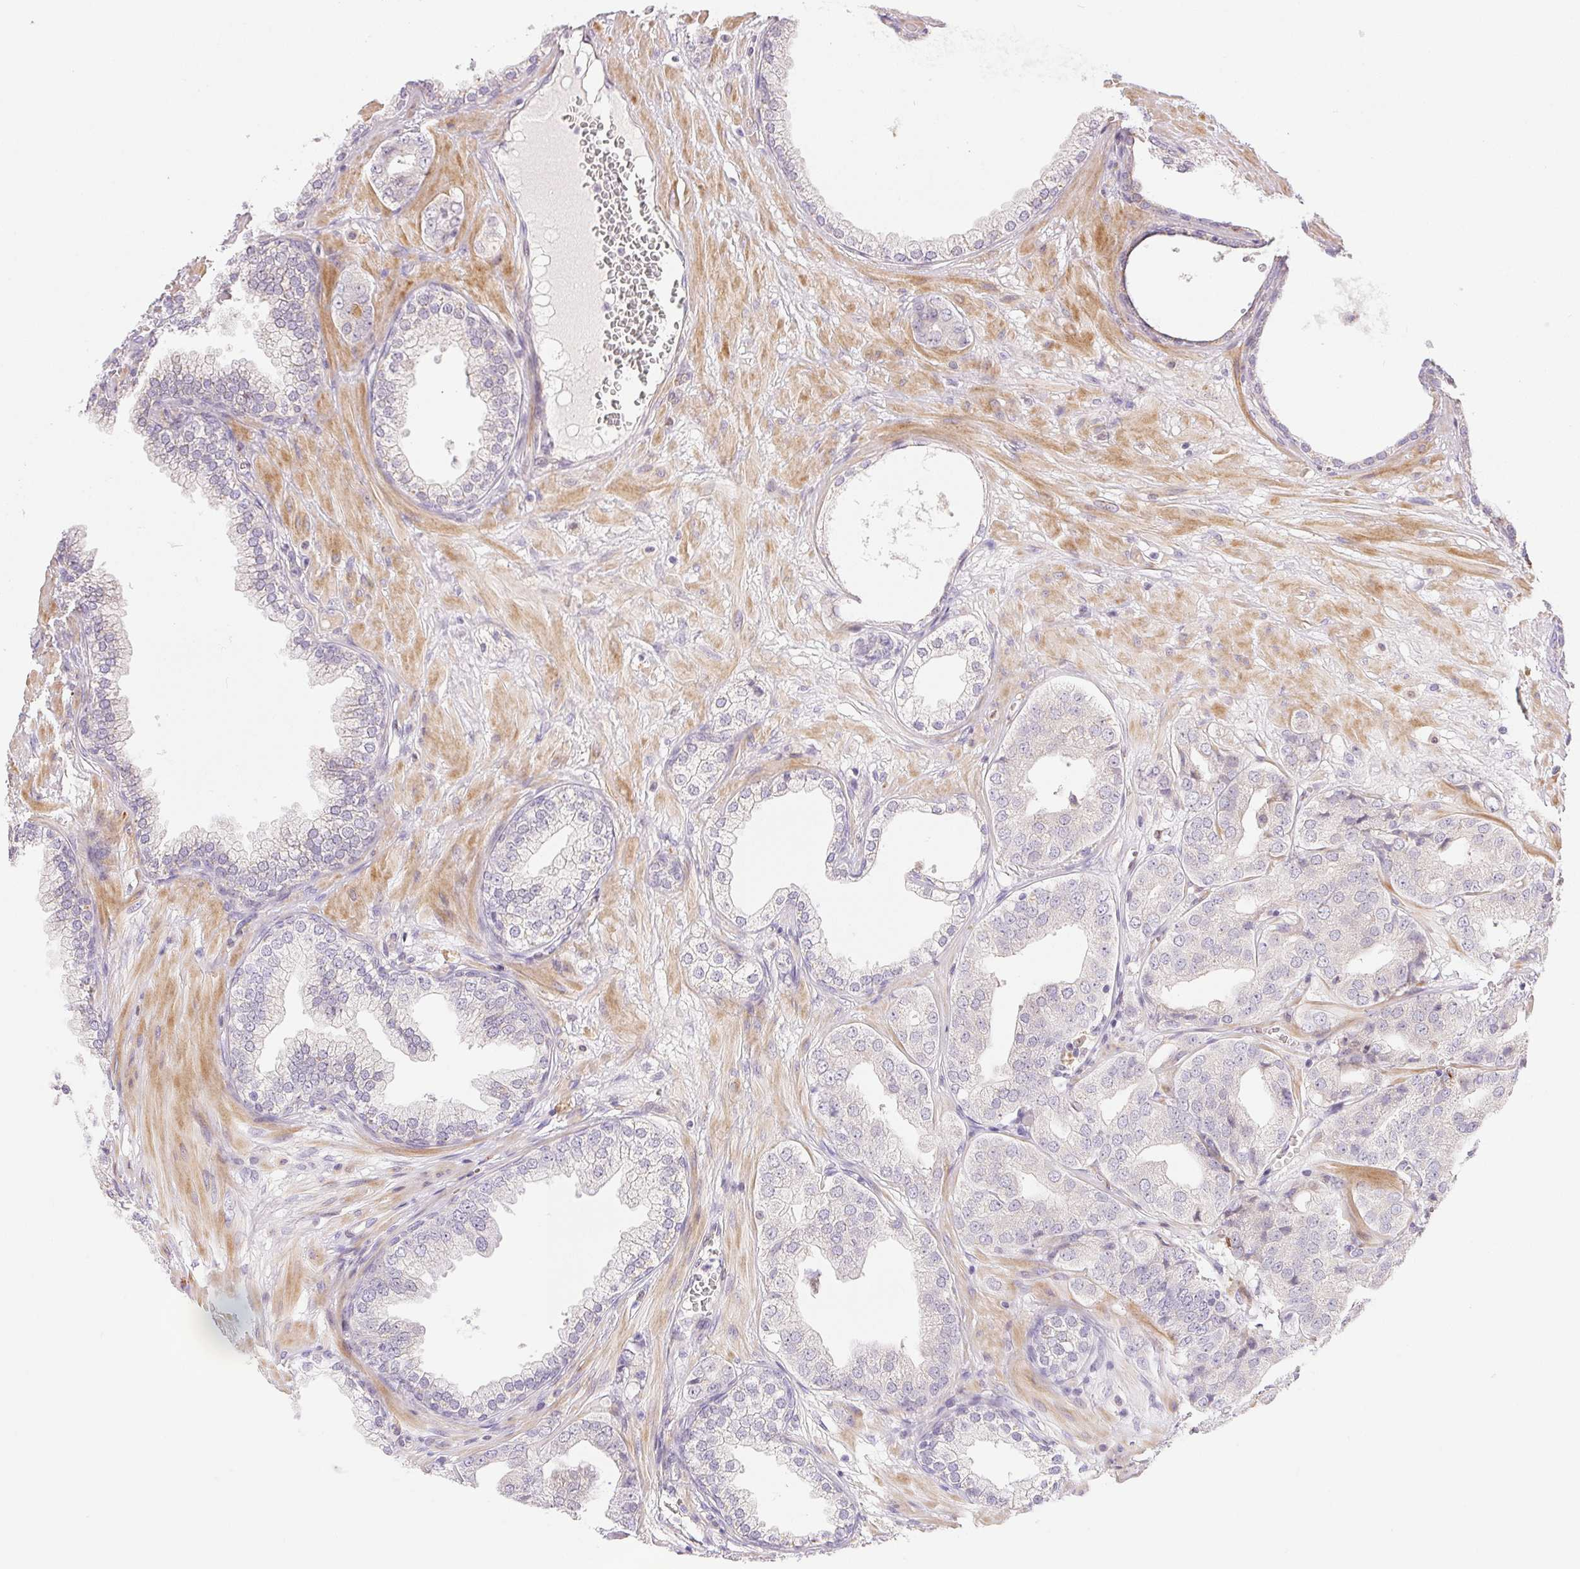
{"staining": {"intensity": "weak", "quantity": "<25%", "location": "cytoplasmic/membranous"}, "tissue": "prostate cancer", "cell_type": "Tumor cells", "image_type": "cancer", "snomed": [{"axis": "morphology", "description": "Adenocarcinoma, Low grade"}, {"axis": "topography", "description": "Prostate"}], "caption": "A micrograph of low-grade adenocarcinoma (prostate) stained for a protein reveals no brown staining in tumor cells.", "gene": "RPGRIP1", "patient": {"sex": "male", "age": 60}}